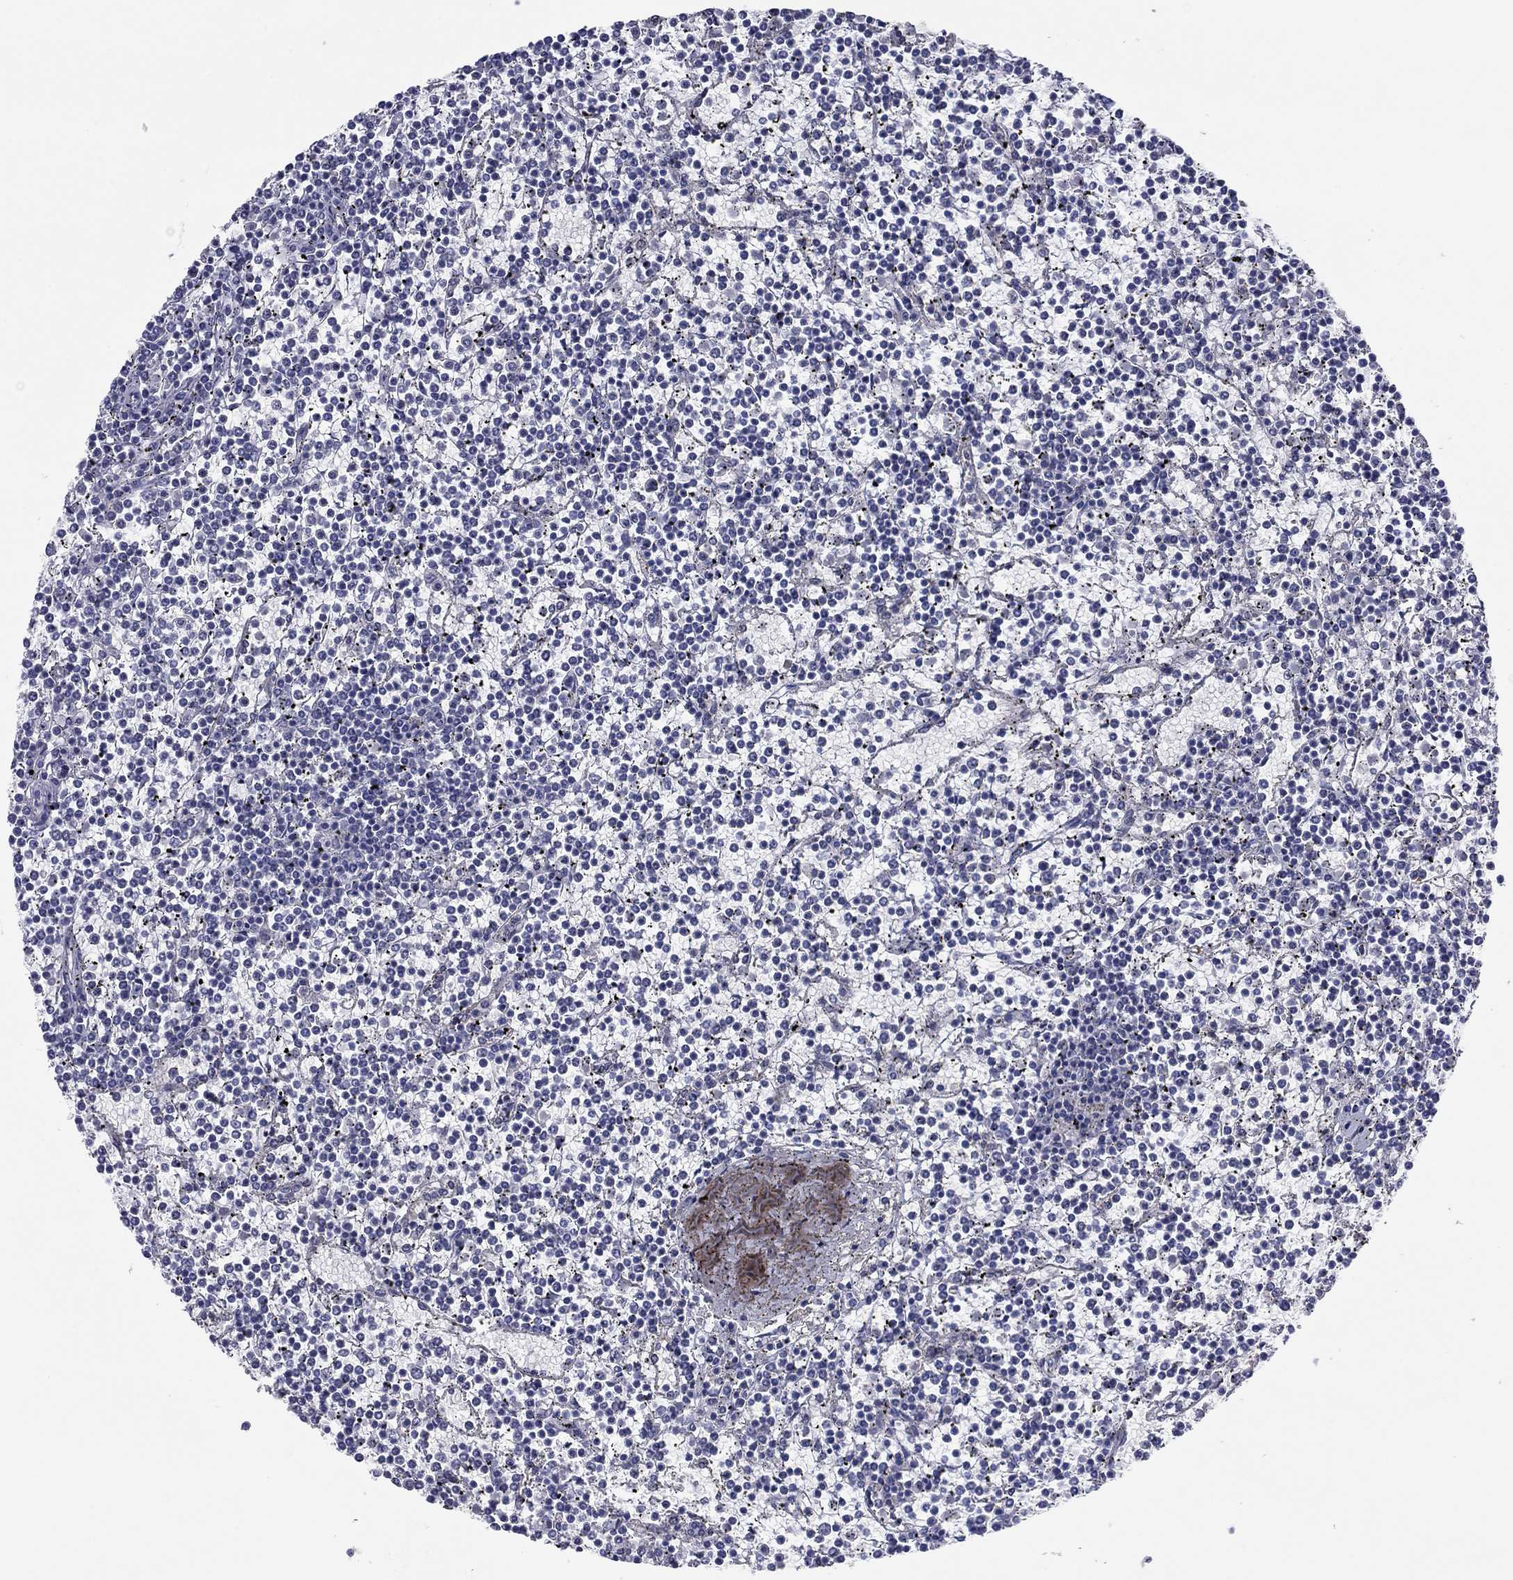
{"staining": {"intensity": "negative", "quantity": "none", "location": "none"}, "tissue": "lymphoma", "cell_type": "Tumor cells", "image_type": "cancer", "snomed": [{"axis": "morphology", "description": "Malignant lymphoma, non-Hodgkin's type, Low grade"}, {"axis": "topography", "description": "Spleen"}], "caption": "Immunohistochemical staining of human lymphoma shows no significant expression in tumor cells.", "gene": "PLS1", "patient": {"sex": "female", "age": 19}}